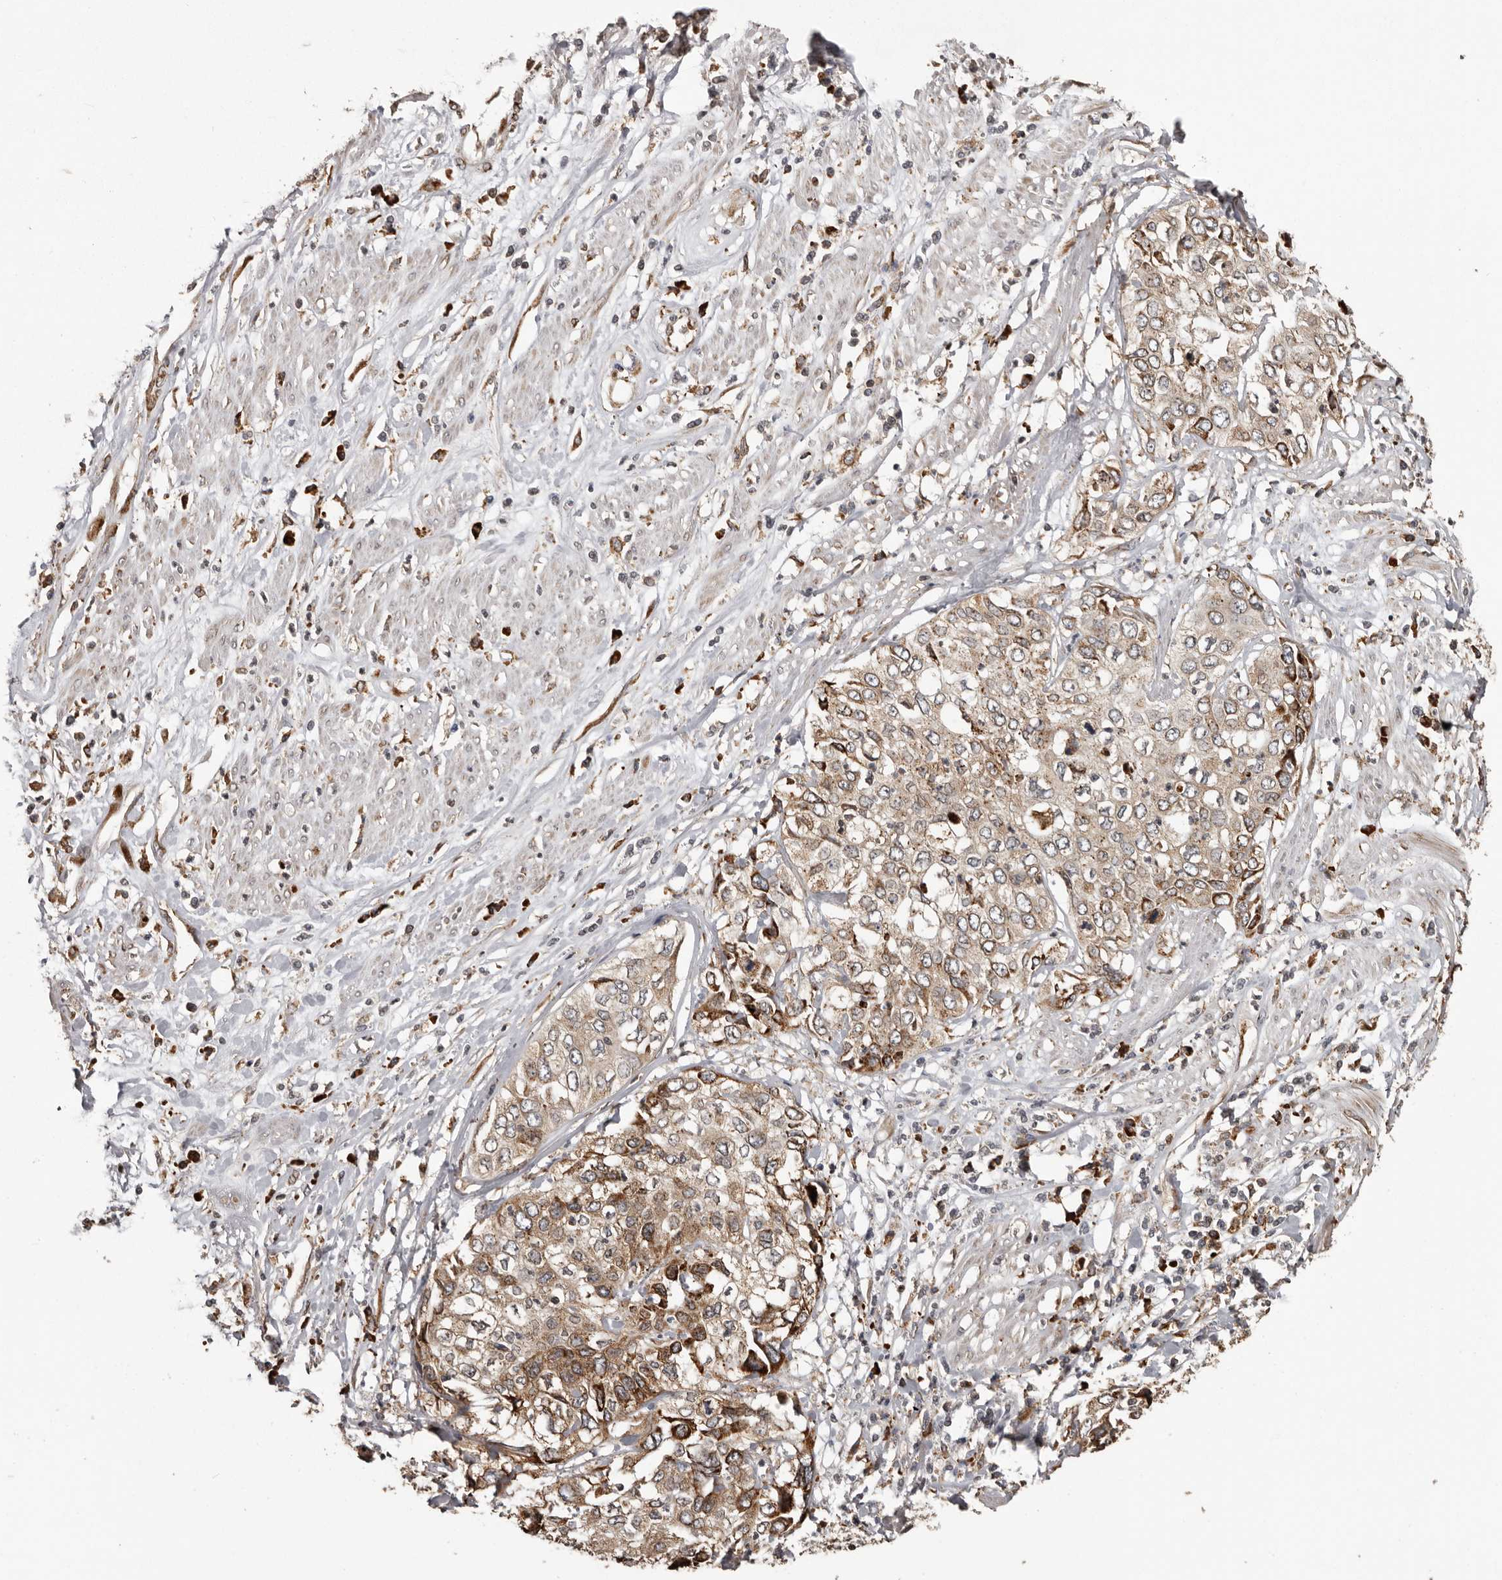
{"staining": {"intensity": "moderate", "quantity": ">75%", "location": "cytoplasmic/membranous"}, "tissue": "cervical cancer", "cell_type": "Tumor cells", "image_type": "cancer", "snomed": [{"axis": "morphology", "description": "Squamous cell carcinoma, NOS"}, {"axis": "topography", "description": "Cervix"}], "caption": "Protein staining by IHC exhibits moderate cytoplasmic/membranous staining in about >75% of tumor cells in cervical squamous cell carcinoma. The staining was performed using DAB (3,3'-diaminobenzidine), with brown indicating positive protein expression. Nuclei are stained blue with hematoxylin.", "gene": "NUP43", "patient": {"sex": "female", "age": 31}}